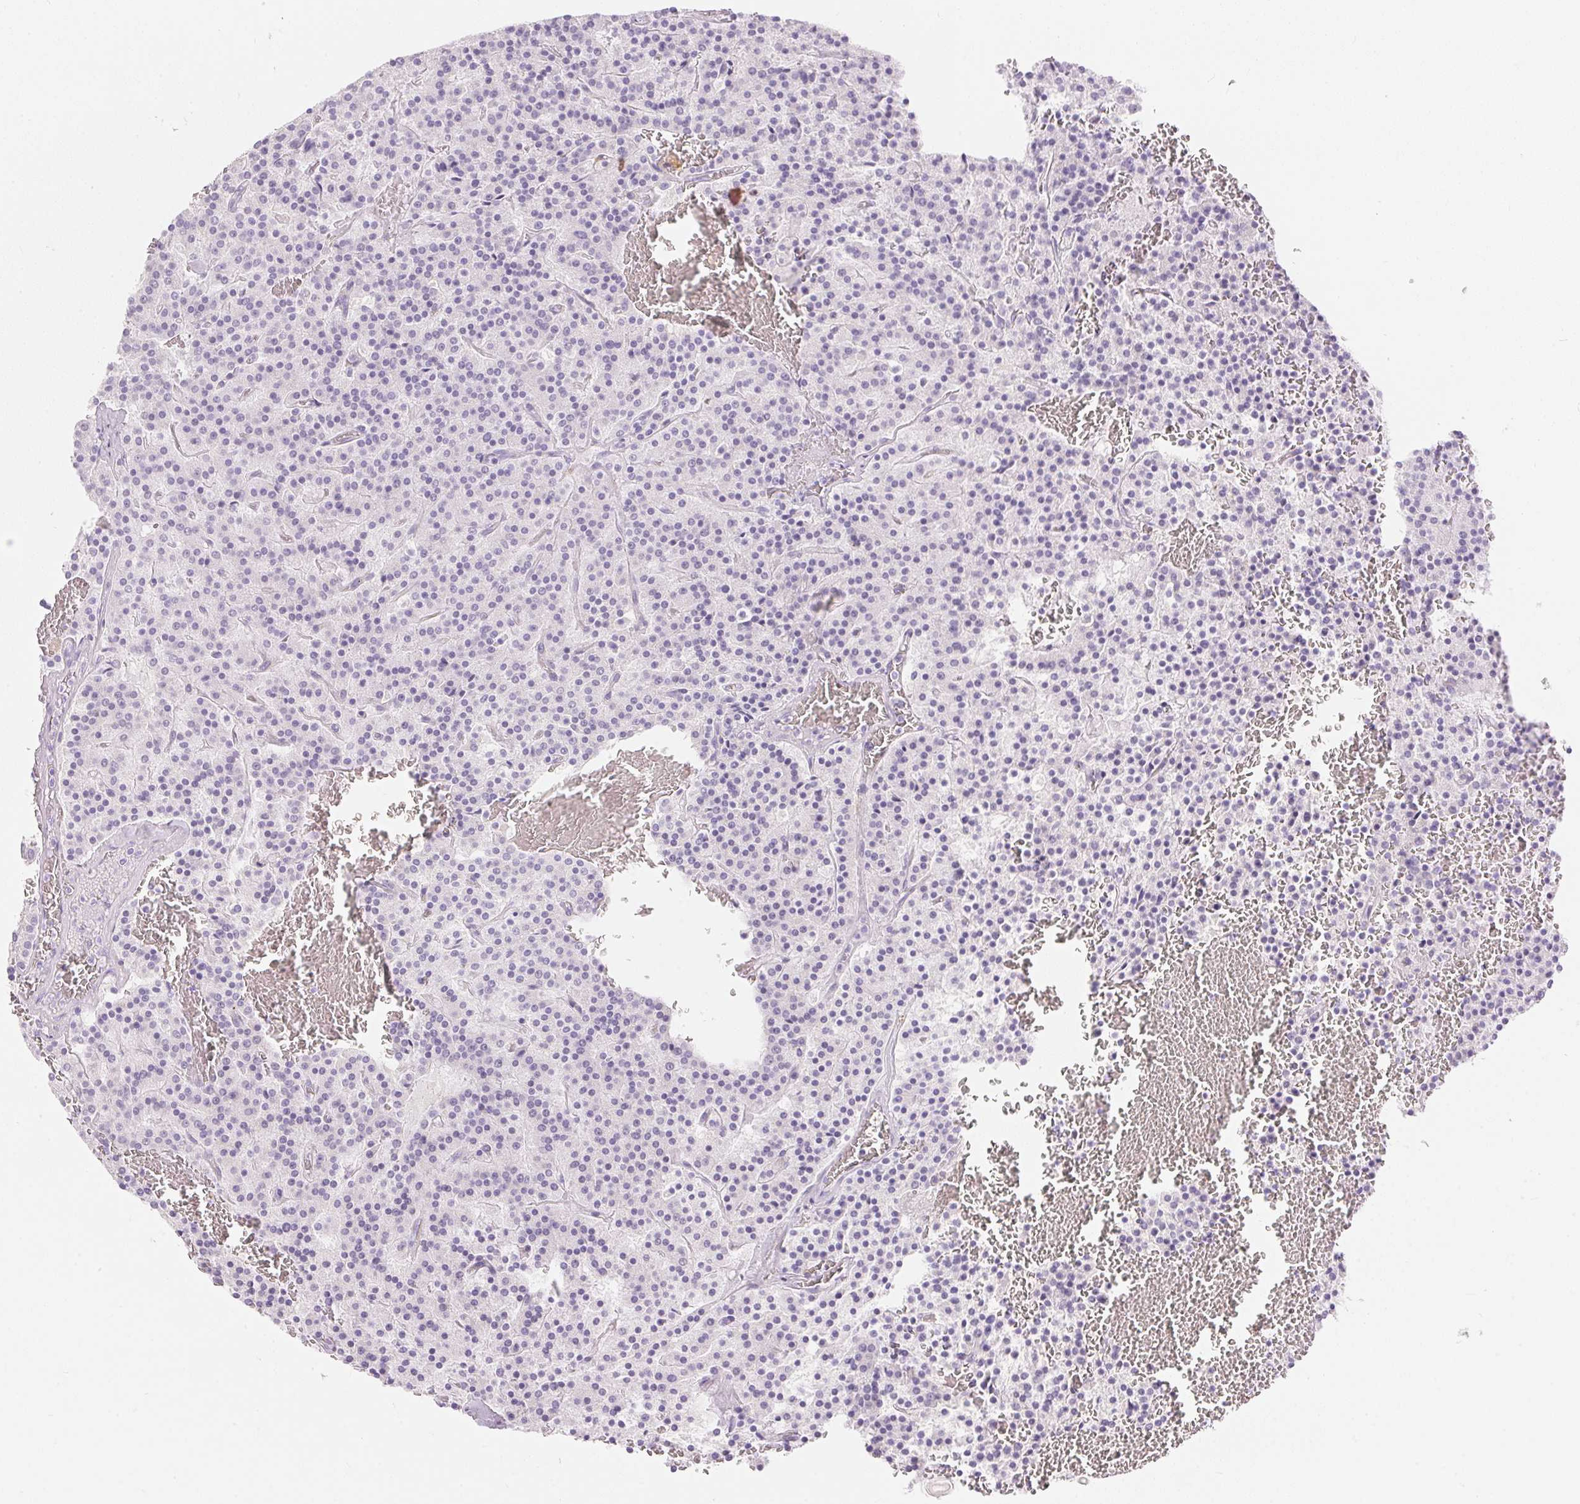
{"staining": {"intensity": "negative", "quantity": "none", "location": "none"}, "tissue": "carcinoid", "cell_type": "Tumor cells", "image_type": "cancer", "snomed": [{"axis": "morphology", "description": "Carcinoid, malignant, NOS"}, {"axis": "topography", "description": "Lung"}], "caption": "Immunohistochemistry (IHC) histopathology image of neoplastic tissue: human carcinoid stained with DAB reveals no significant protein expression in tumor cells. The staining is performed using DAB brown chromogen with nuclei counter-stained in using hematoxylin.", "gene": "PNLIPRP3", "patient": {"sex": "male", "age": 70}}